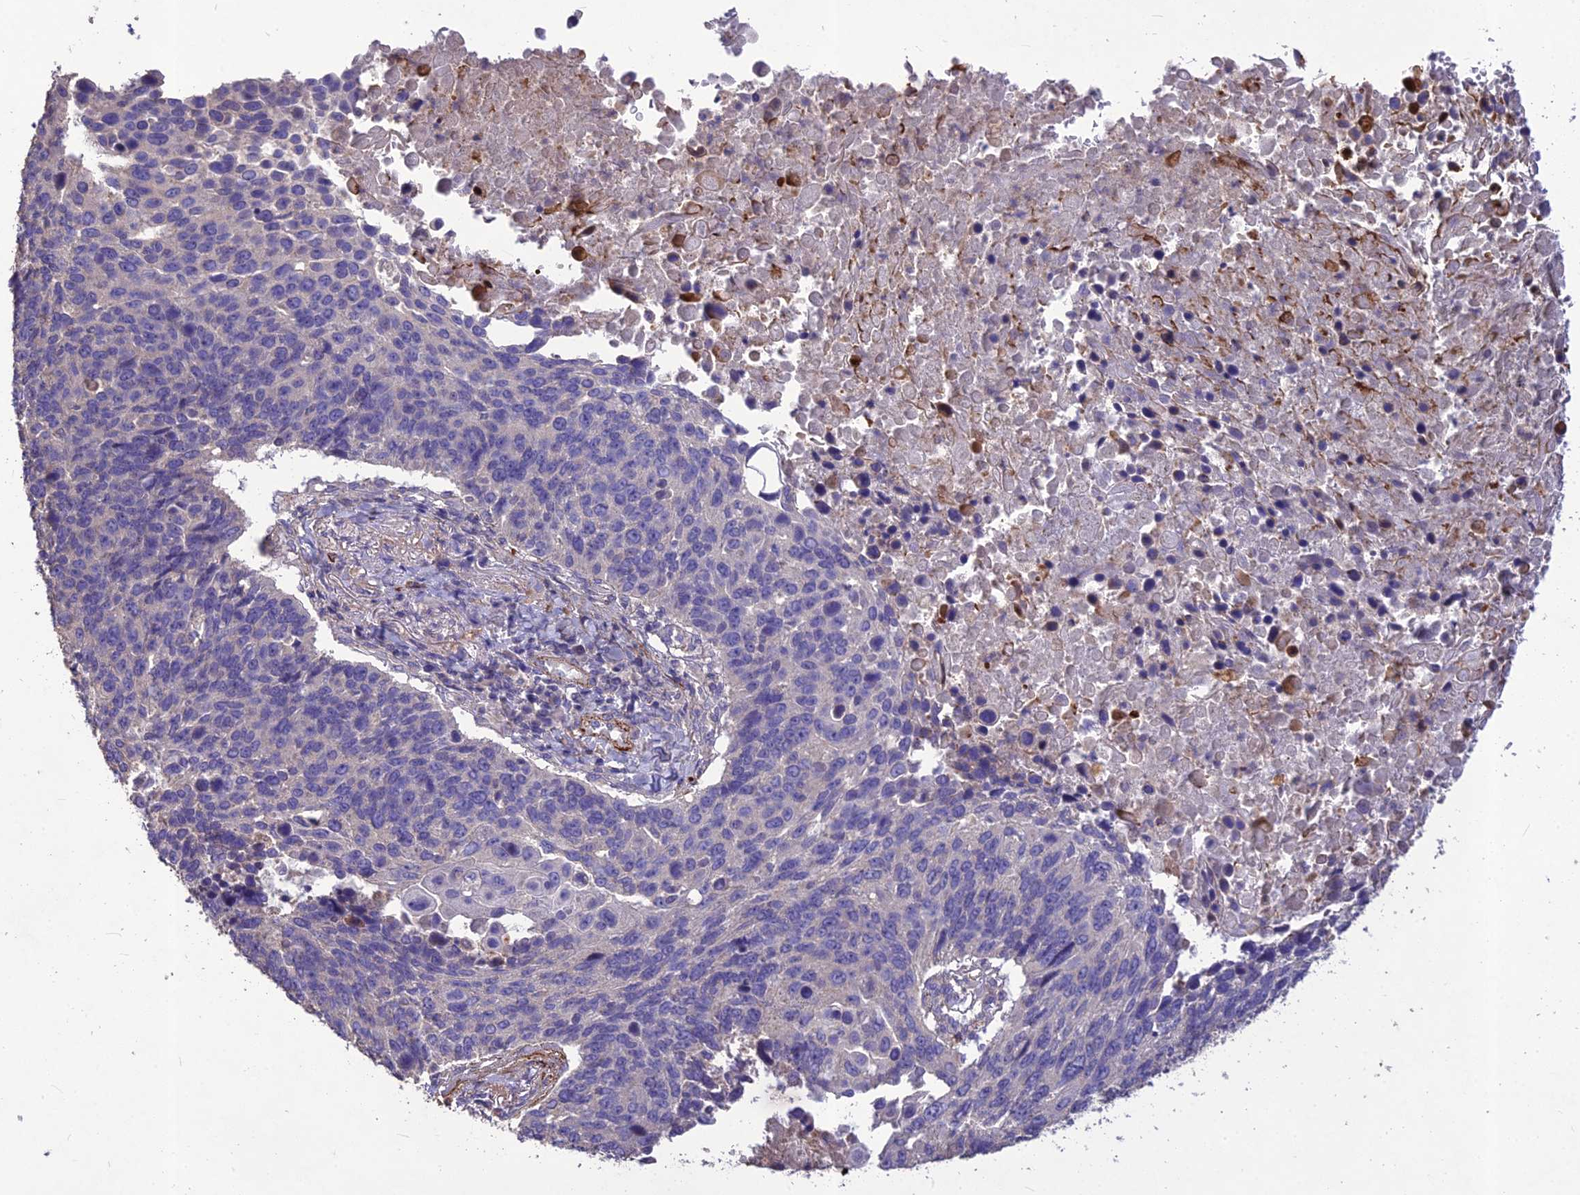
{"staining": {"intensity": "negative", "quantity": "none", "location": "none"}, "tissue": "lung cancer", "cell_type": "Tumor cells", "image_type": "cancer", "snomed": [{"axis": "morphology", "description": "Normal tissue, NOS"}, {"axis": "morphology", "description": "Squamous cell carcinoma, NOS"}, {"axis": "topography", "description": "Lymph node"}, {"axis": "topography", "description": "Lung"}], "caption": "DAB immunohistochemical staining of squamous cell carcinoma (lung) demonstrates no significant expression in tumor cells.", "gene": "CLUH", "patient": {"sex": "male", "age": 66}}